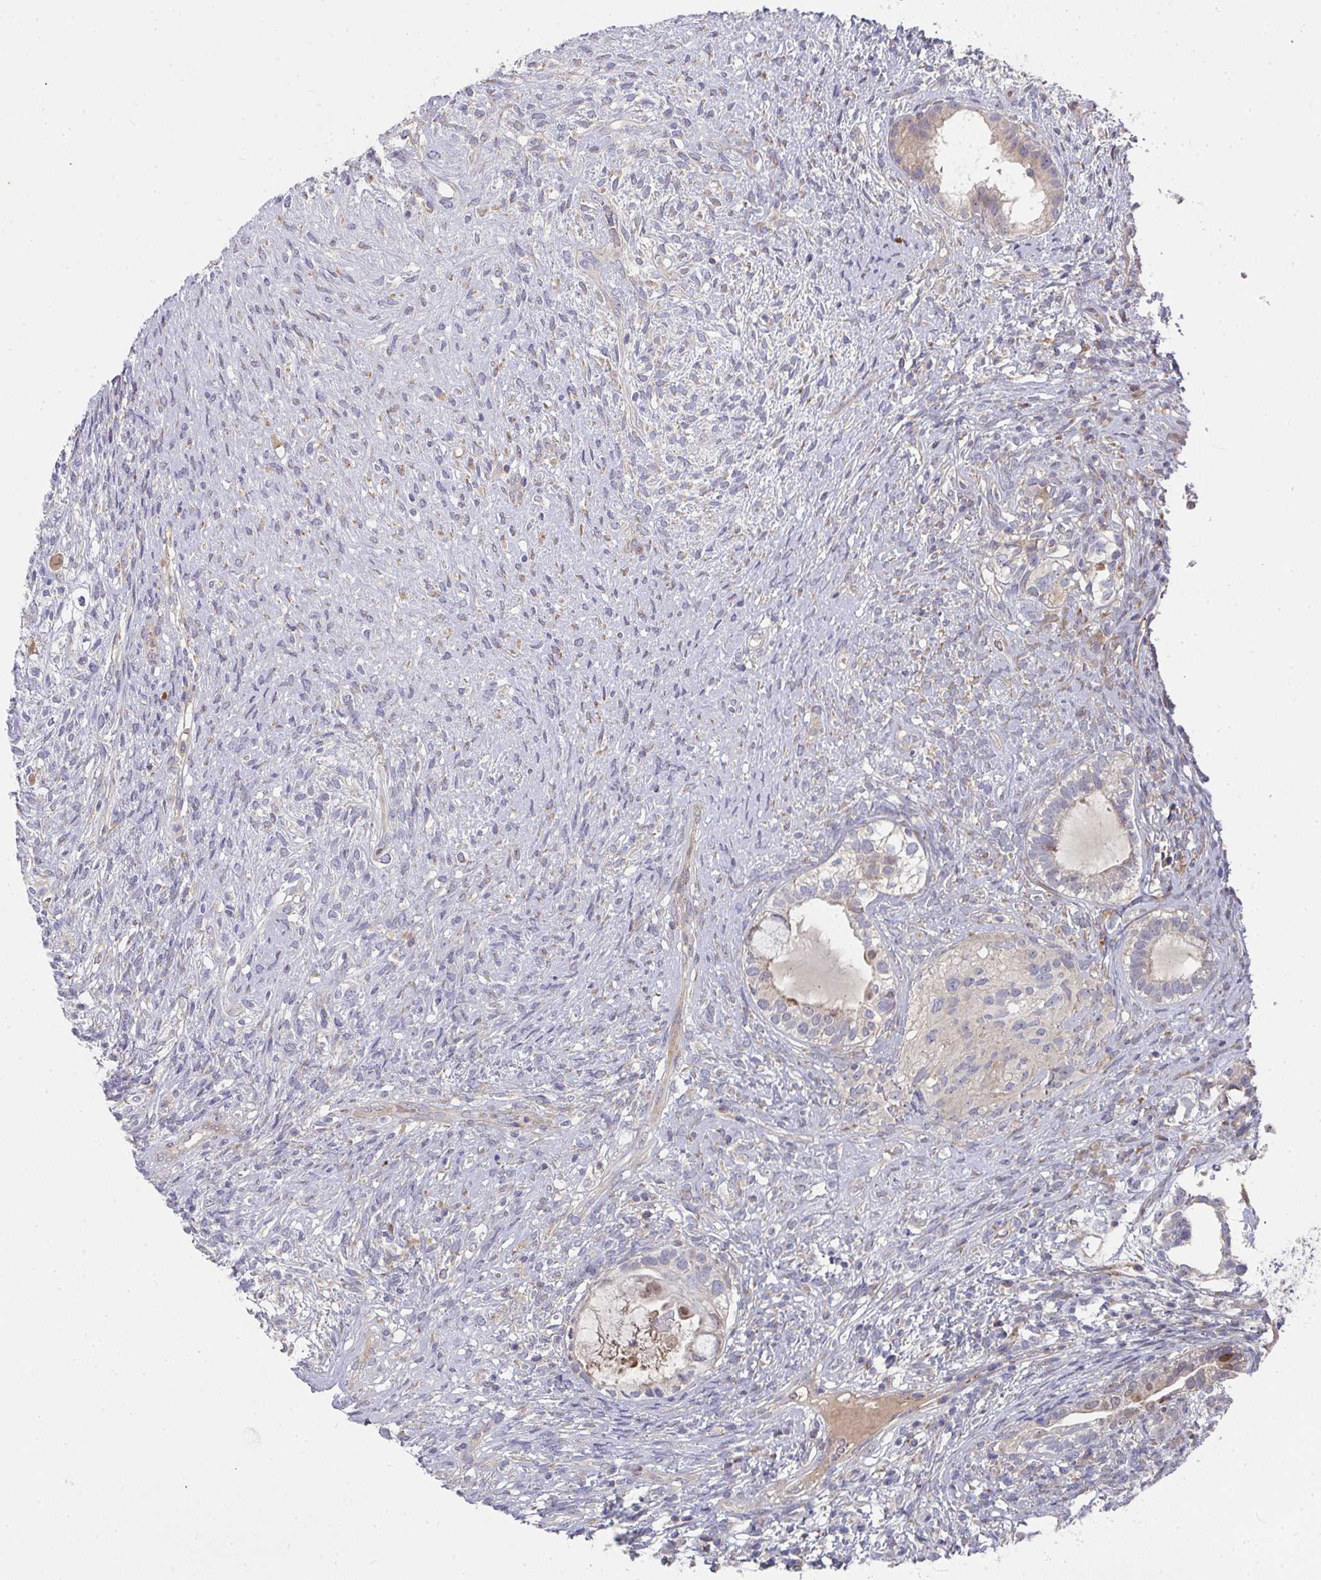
{"staining": {"intensity": "moderate", "quantity": "25%-75%", "location": "cytoplasmic/membranous"}, "tissue": "testis cancer", "cell_type": "Tumor cells", "image_type": "cancer", "snomed": [{"axis": "morphology", "description": "Seminoma, NOS"}, {"axis": "morphology", "description": "Carcinoma, Embryonal, NOS"}, {"axis": "topography", "description": "Testis"}], "caption": "A histopathology image showing moderate cytoplasmic/membranous positivity in about 25%-75% of tumor cells in testis cancer (seminoma), as visualized by brown immunohistochemical staining.", "gene": "RHEBL1", "patient": {"sex": "male", "age": 41}}